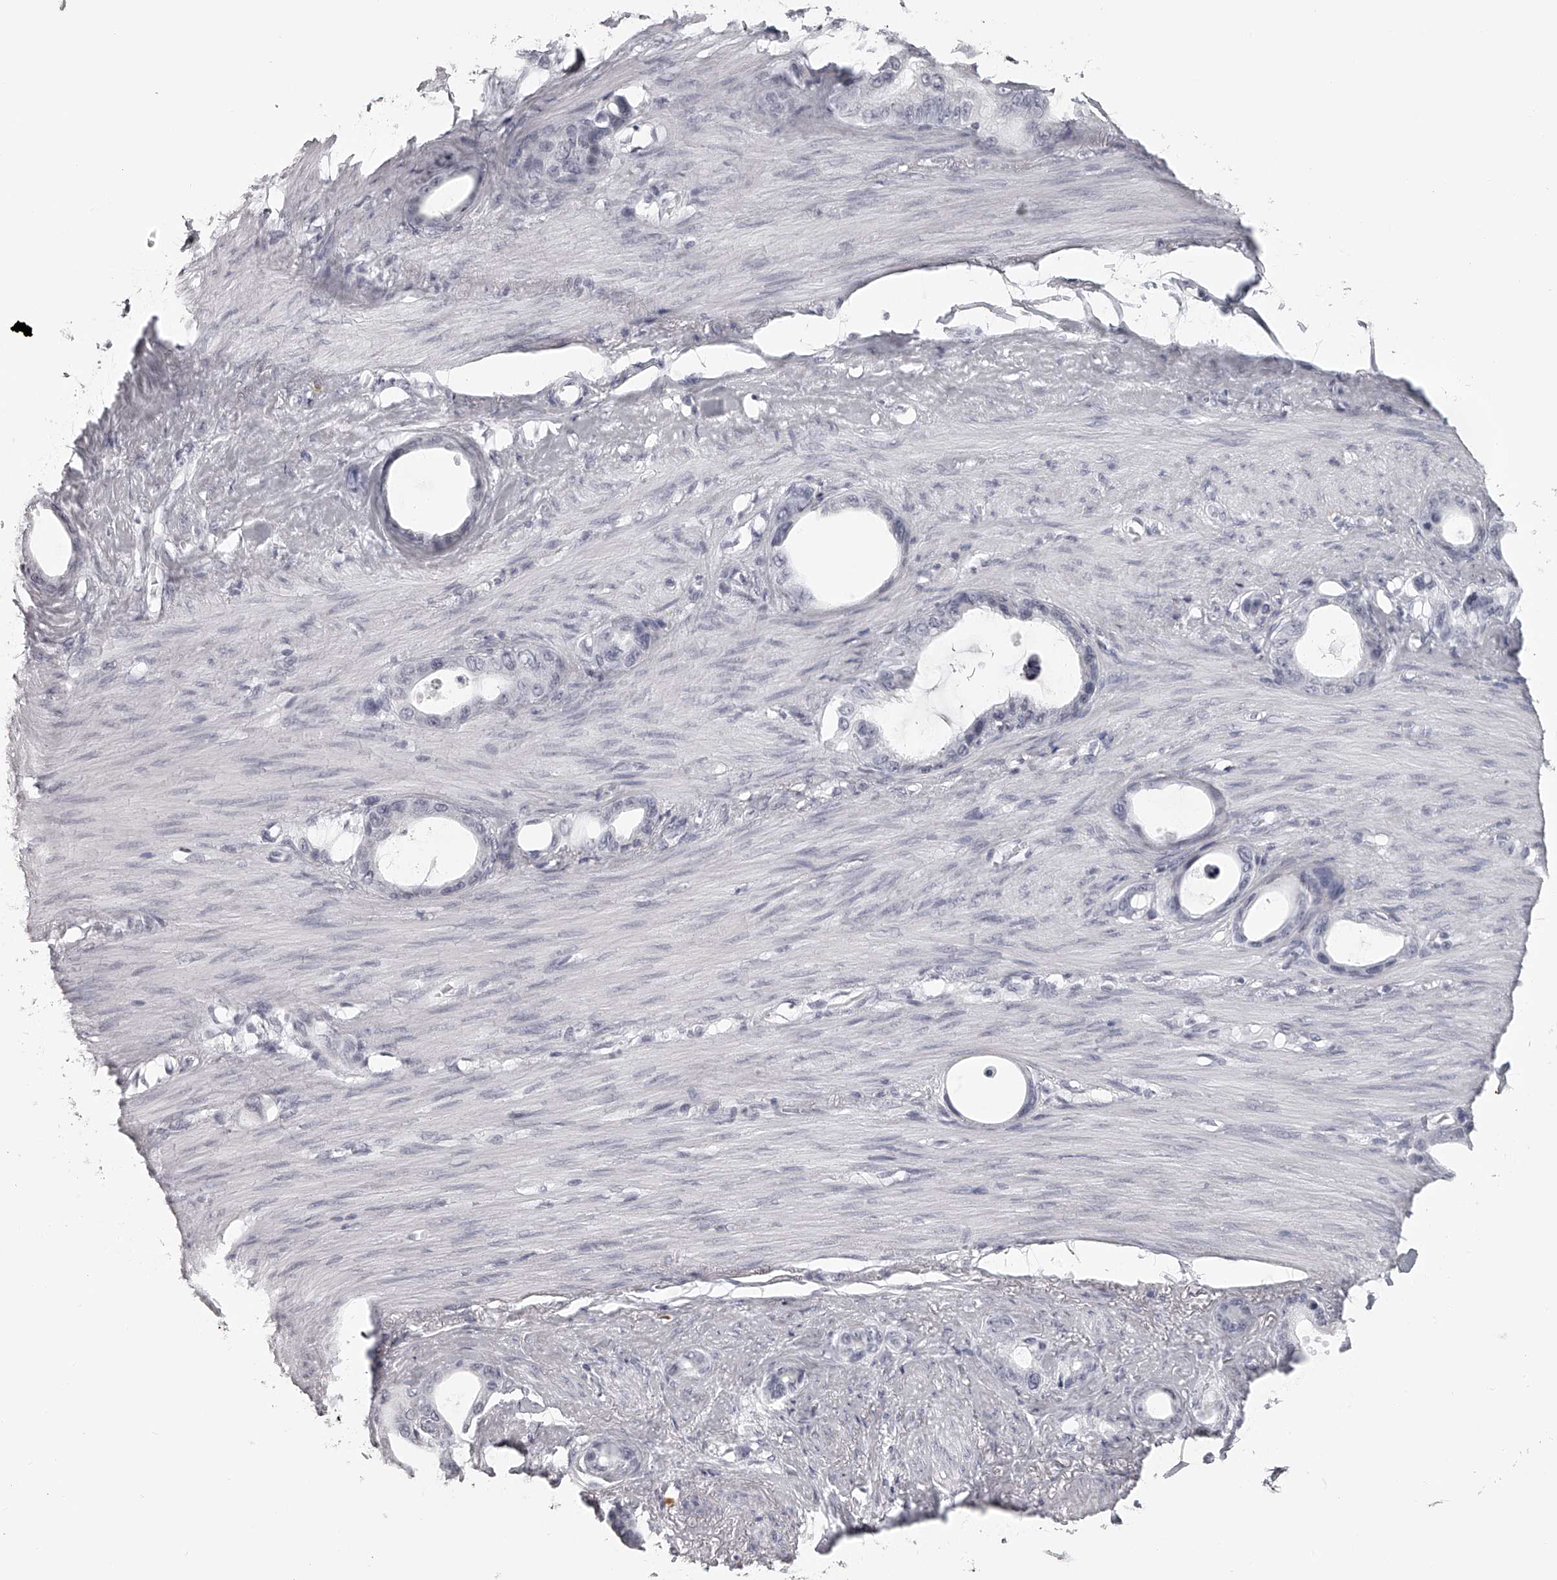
{"staining": {"intensity": "negative", "quantity": "none", "location": "none"}, "tissue": "stomach cancer", "cell_type": "Tumor cells", "image_type": "cancer", "snomed": [{"axis": "morphology", "description": "Adenocarcinoma, NOS"}, {"axis": "topography", "description": "Stomach"}], "caption": "This is an immunohistochemistry (IHC) histopathology image of human adenocarcinoma (stomach). There is no positivity in tumor cells.", "gene": "SEC11C", "patient": {"sex": "female", "age": 75}}